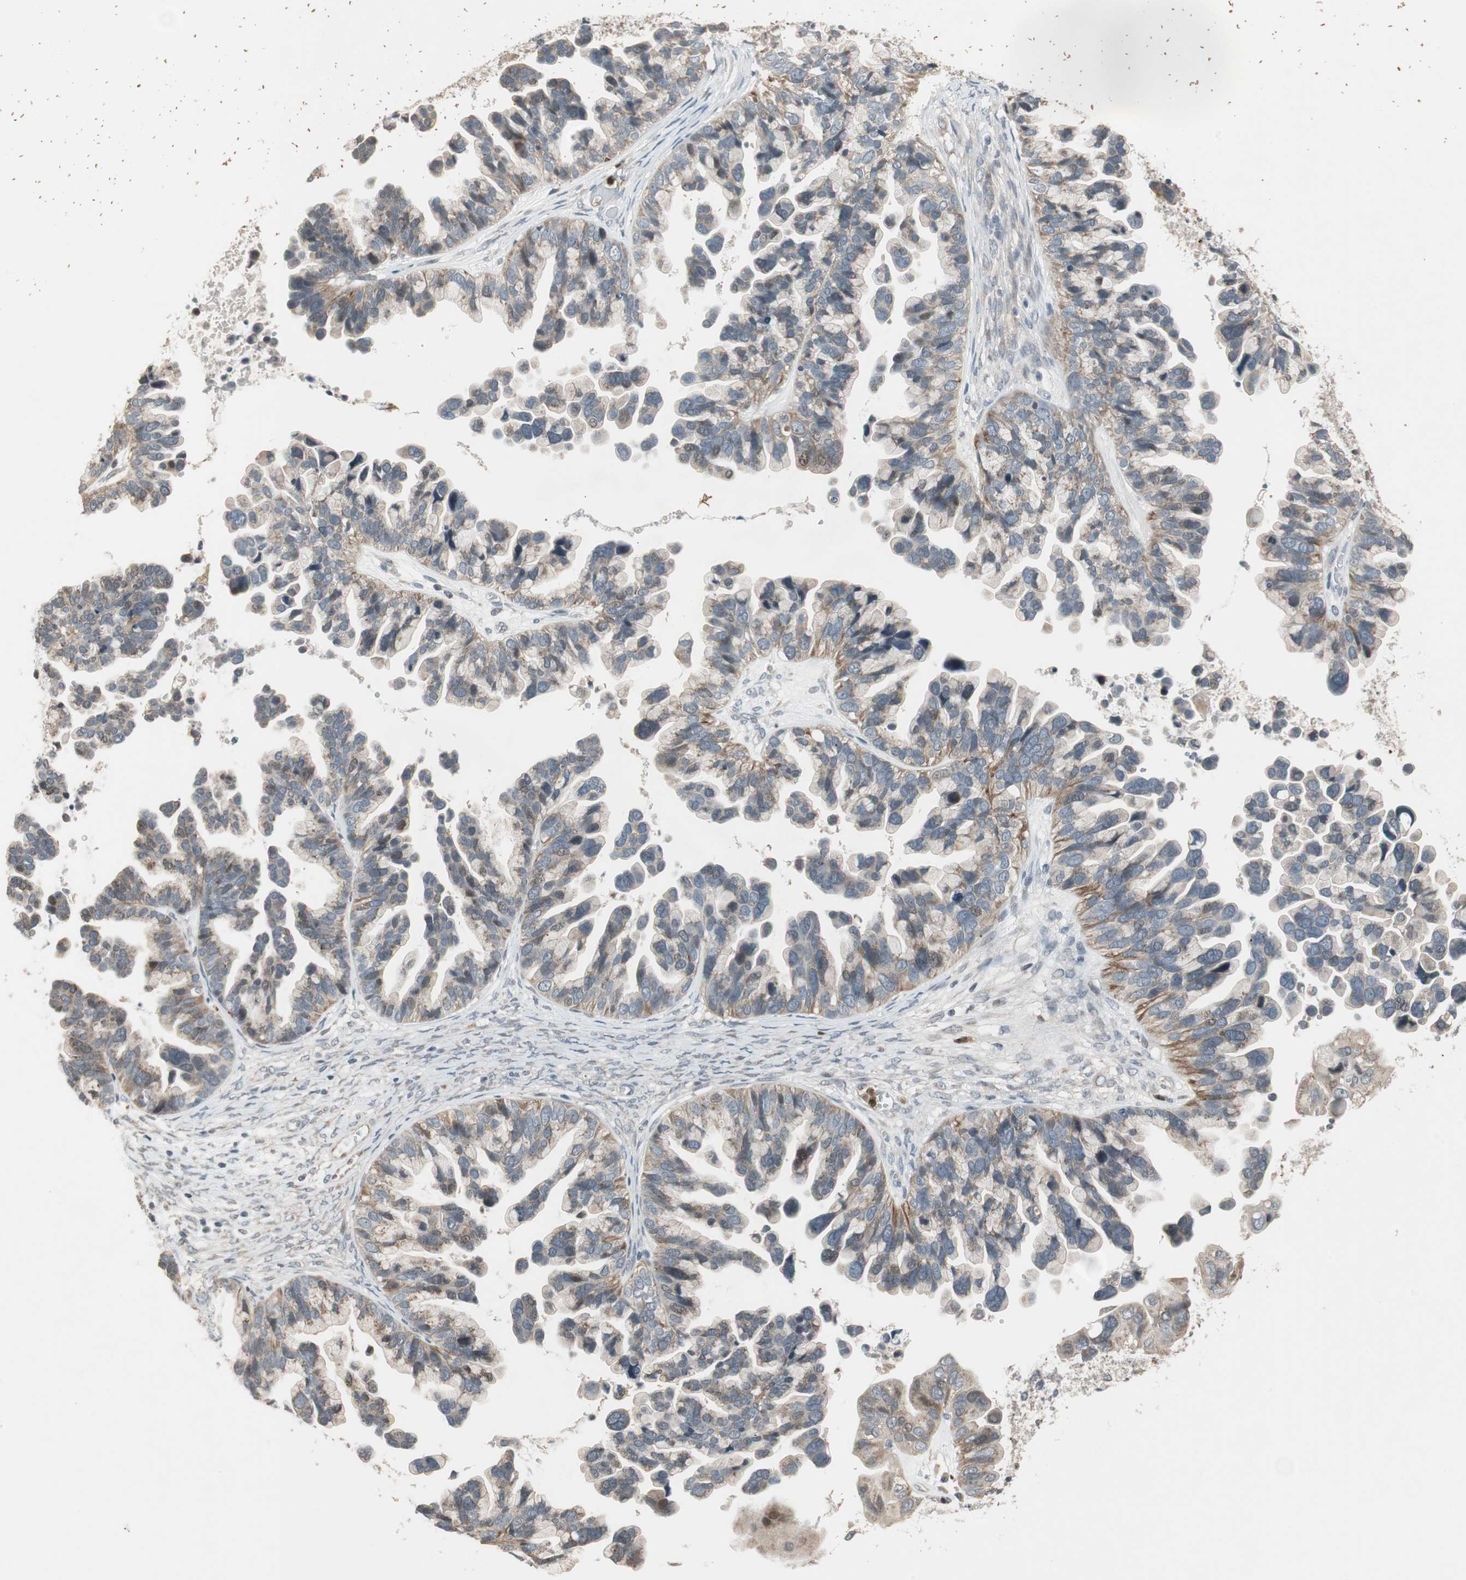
{"staining": {"intensity": "weak", "quantity": "25%-75%", "location": "cytoplasmic/membranous,nuclear"}, "tissue": "ovarian cancer", "cell_type": "Tumor cells", "image_type": "cancer", "snomed": [{"axis": "morphology", "description": "Cystadenocarcinoma, serous, NOS"}, {"axis": "topography", "description": "Ovary"}], "caption": "Immunohistochemistry (IHC) of human ovarian serous cystadenocarcinoma shows low levels of weak cytoplasmic/membranous and nuclear staining in about 25%-75% of tumor cells.", "gene": "SNX4", "patient": {"sex": "female", "age": 56}}